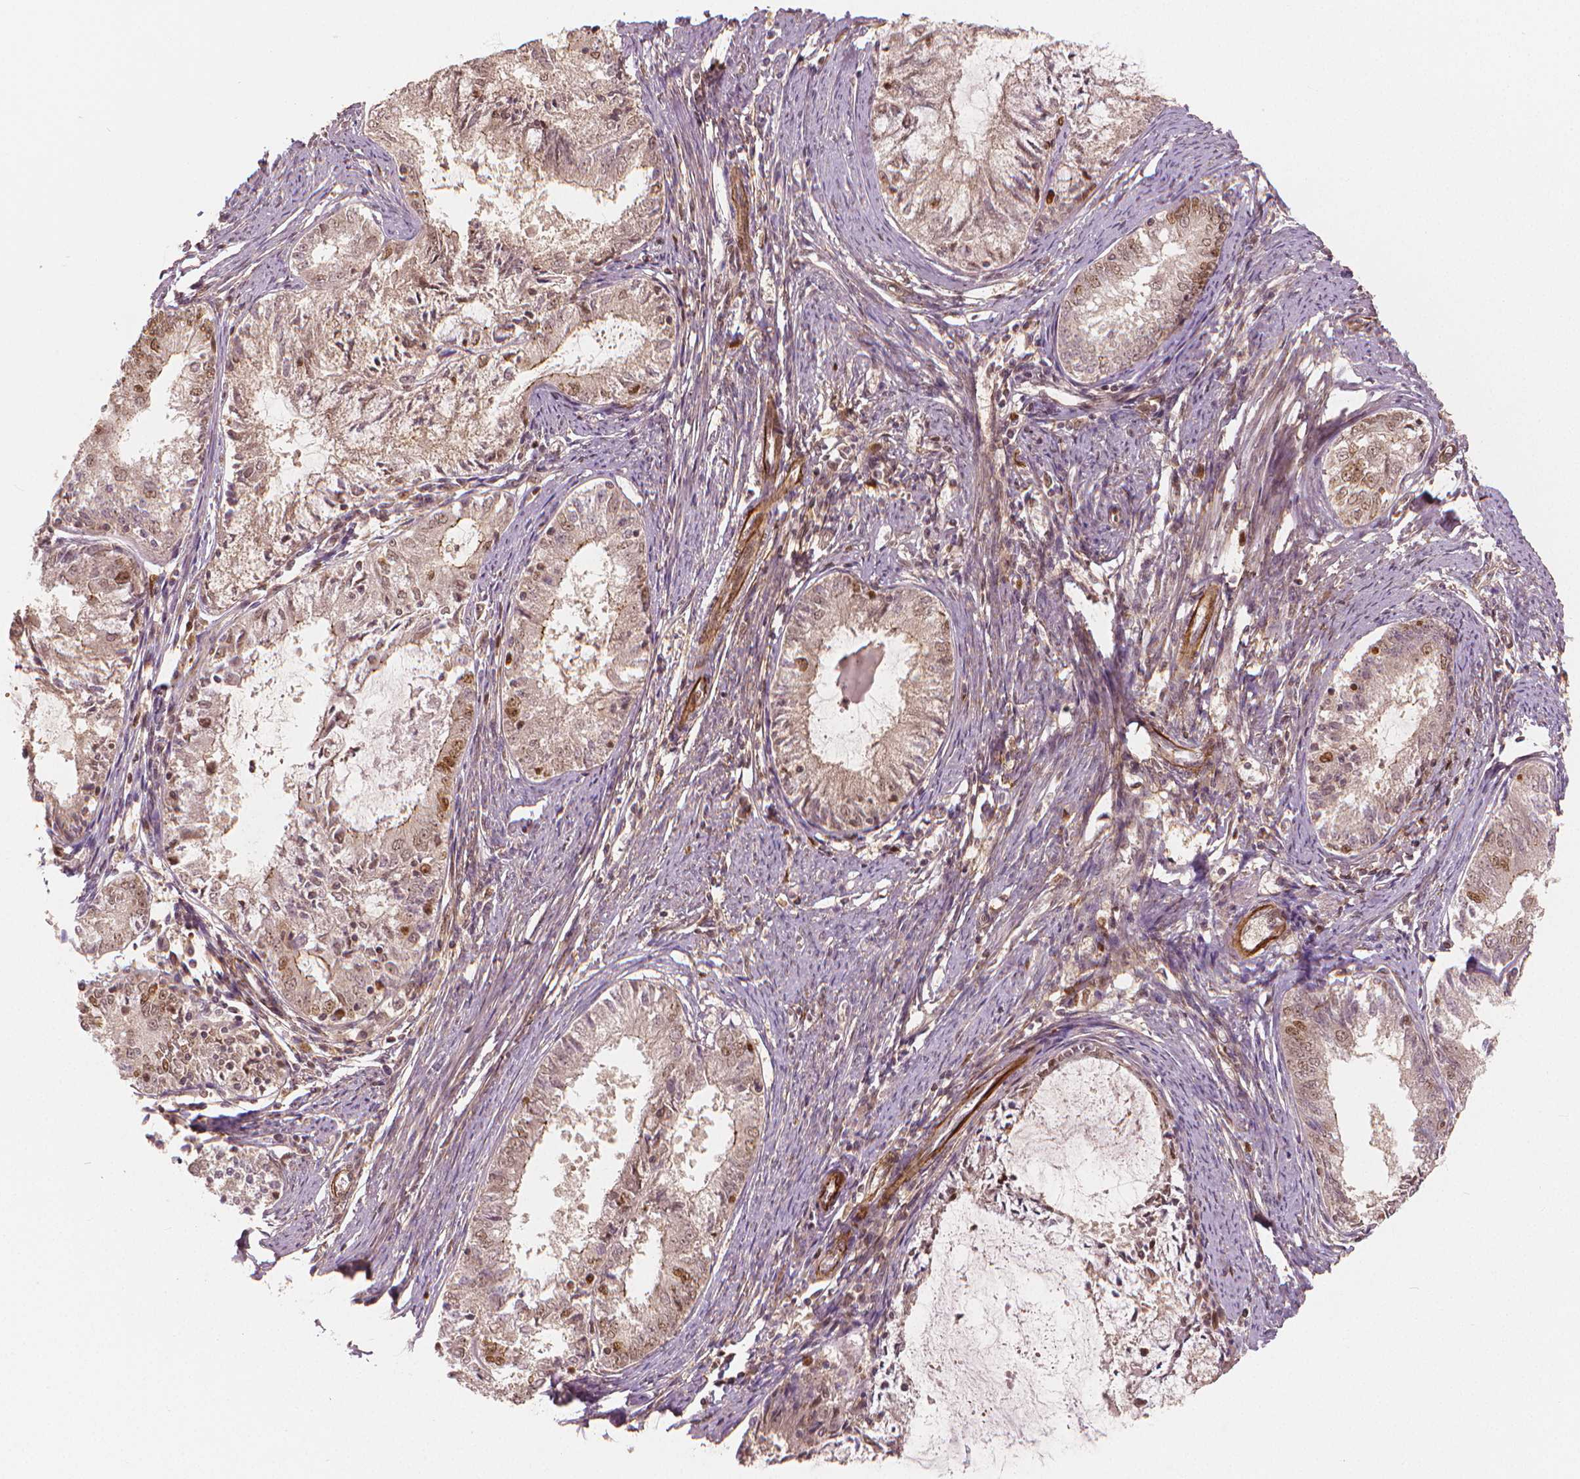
{"staining": {"intensity": "moderate", "quantity": "<25%", "location": "nuclear"}, "tissue": "endometrial cancer", "cell_type": "Tumor cells", "image_type": "cancer", "snomed": [{"axis": "morphology", "description": "Adenocarcinoma, NOS"}, {"axis": "topography", "description": "Endometrium"}], "caption": "There is low levels of moderate nuclear expression in tumor cells of endometrial cancer (adenocarcinoma), as demonstrated by immunohistochemical staining (brown color).", "gene": "NSD2", "patient": {"sex": "female", "age": 57}}